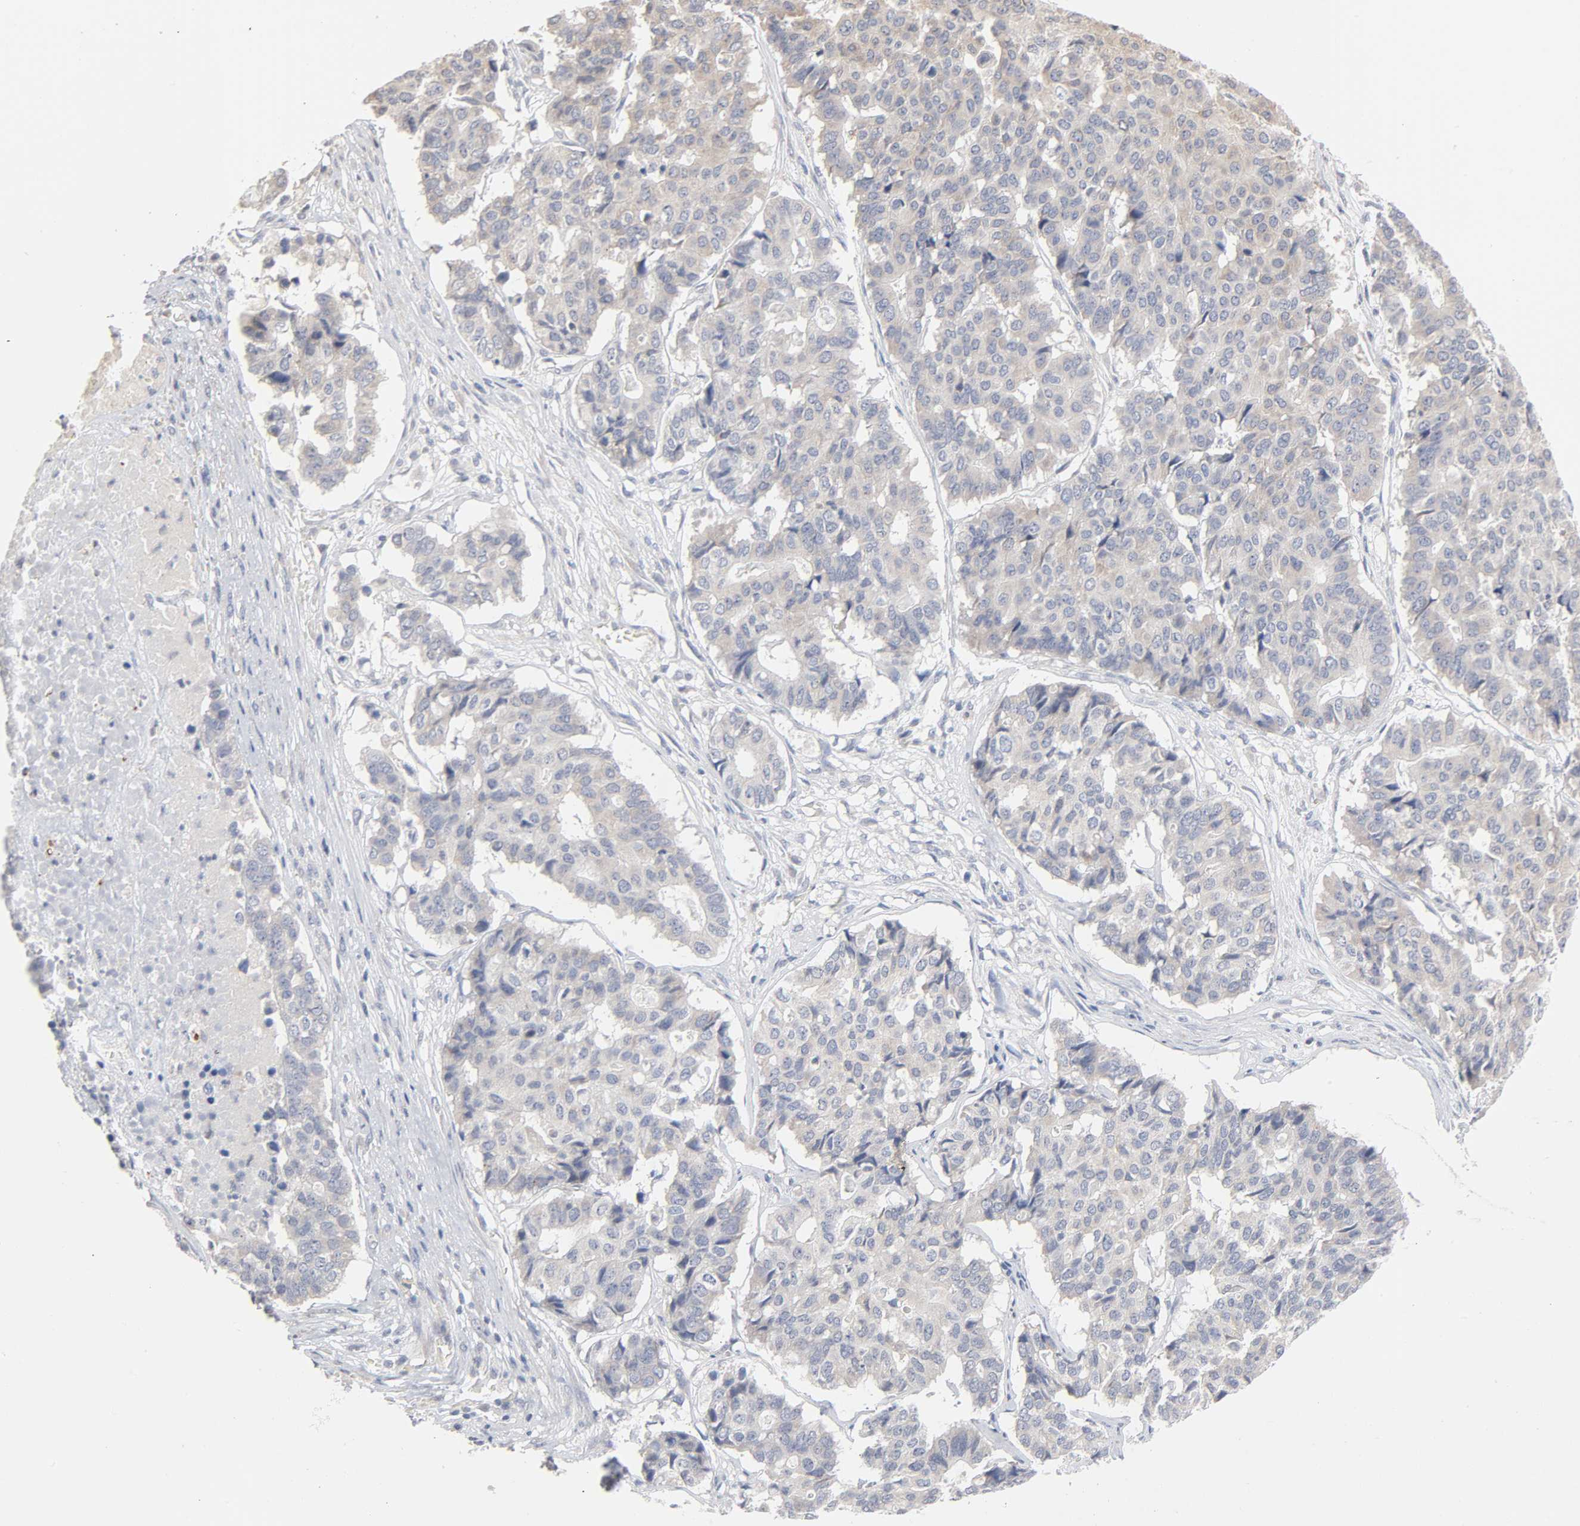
{"staining": {"intensity": "weak", "quantity": ">75%", "location": "cytoplasmic/membranous"}, "tissue": "pancreatic cancer", "cell_type": "Tumor cells", "image_type": "cancer", "snomed": [{"axis": "morphology", "description": "Adenocarcinoma, NOS"}, {"axis": "topography", "description": "Pancreas"}], "caption": "A micrograph of adenocarcinoma (pancreatic) stained for a protein reveals weak cytoplasmic/membranous brown staining in tumor cells.", "gene": "AK7", "patient": {"sex": "male", "age": 50}}